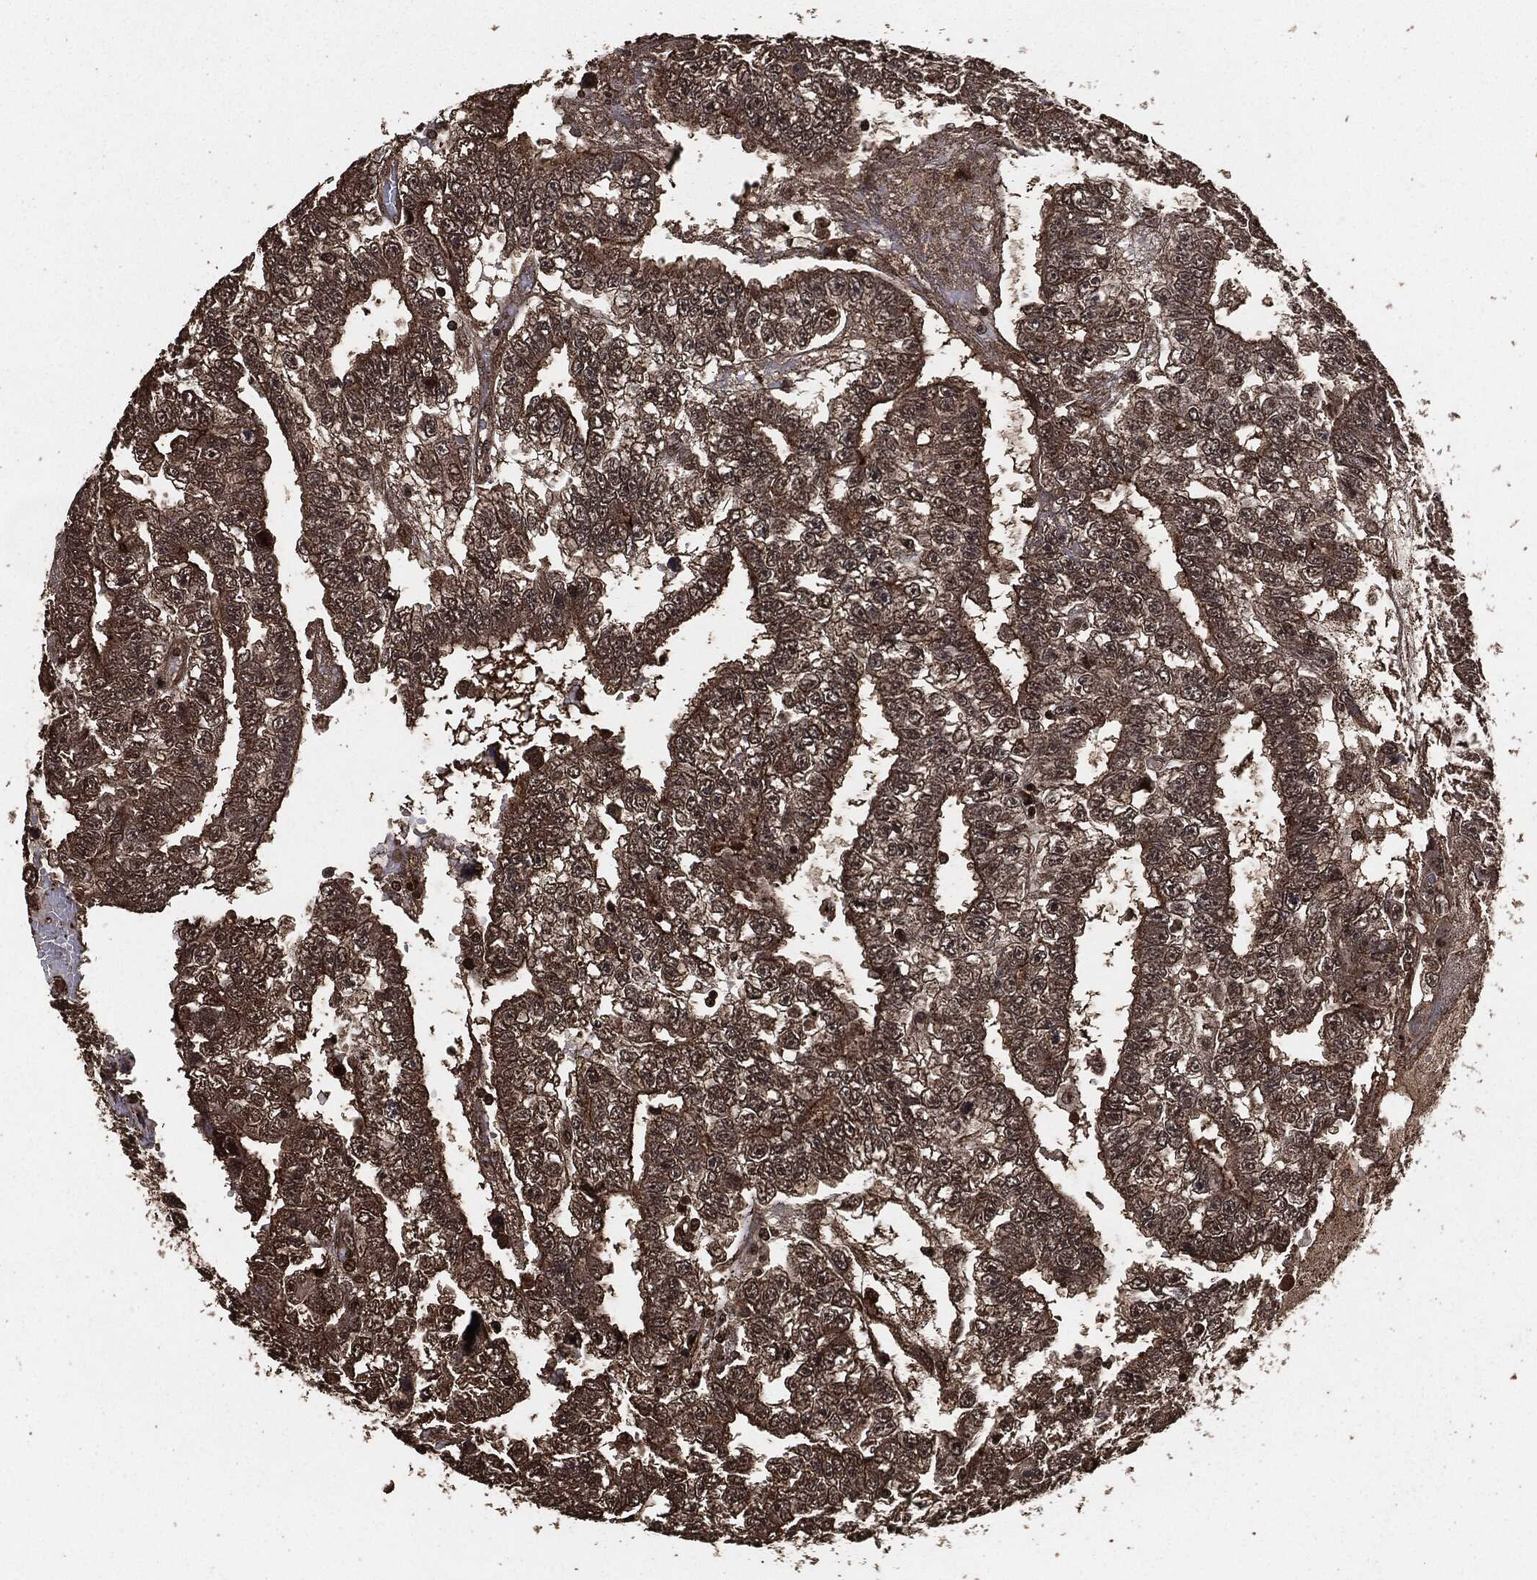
{"staining": {"intensity": "strong", "quantity": "25%-75%", "location": "cytoplasmic/membranous"}, "tissue": "testis cancer", "cell_type": "Tumor cells", "image_type": "cancer", "snomed": [{"axis": "morphology", "description": "Carcinoma, Embryonal, NOS"}, {"axis": "topography", "description": "Testis"}], "caption": "Testis embryonal carcinoma was stained to show a protein in brown. There is high levels of strong cytoplasmic/membranous staining in about 25%-75% of tumor cells.", "gene": "EGFR", "patient": {"sex": "male", "age": 25}}